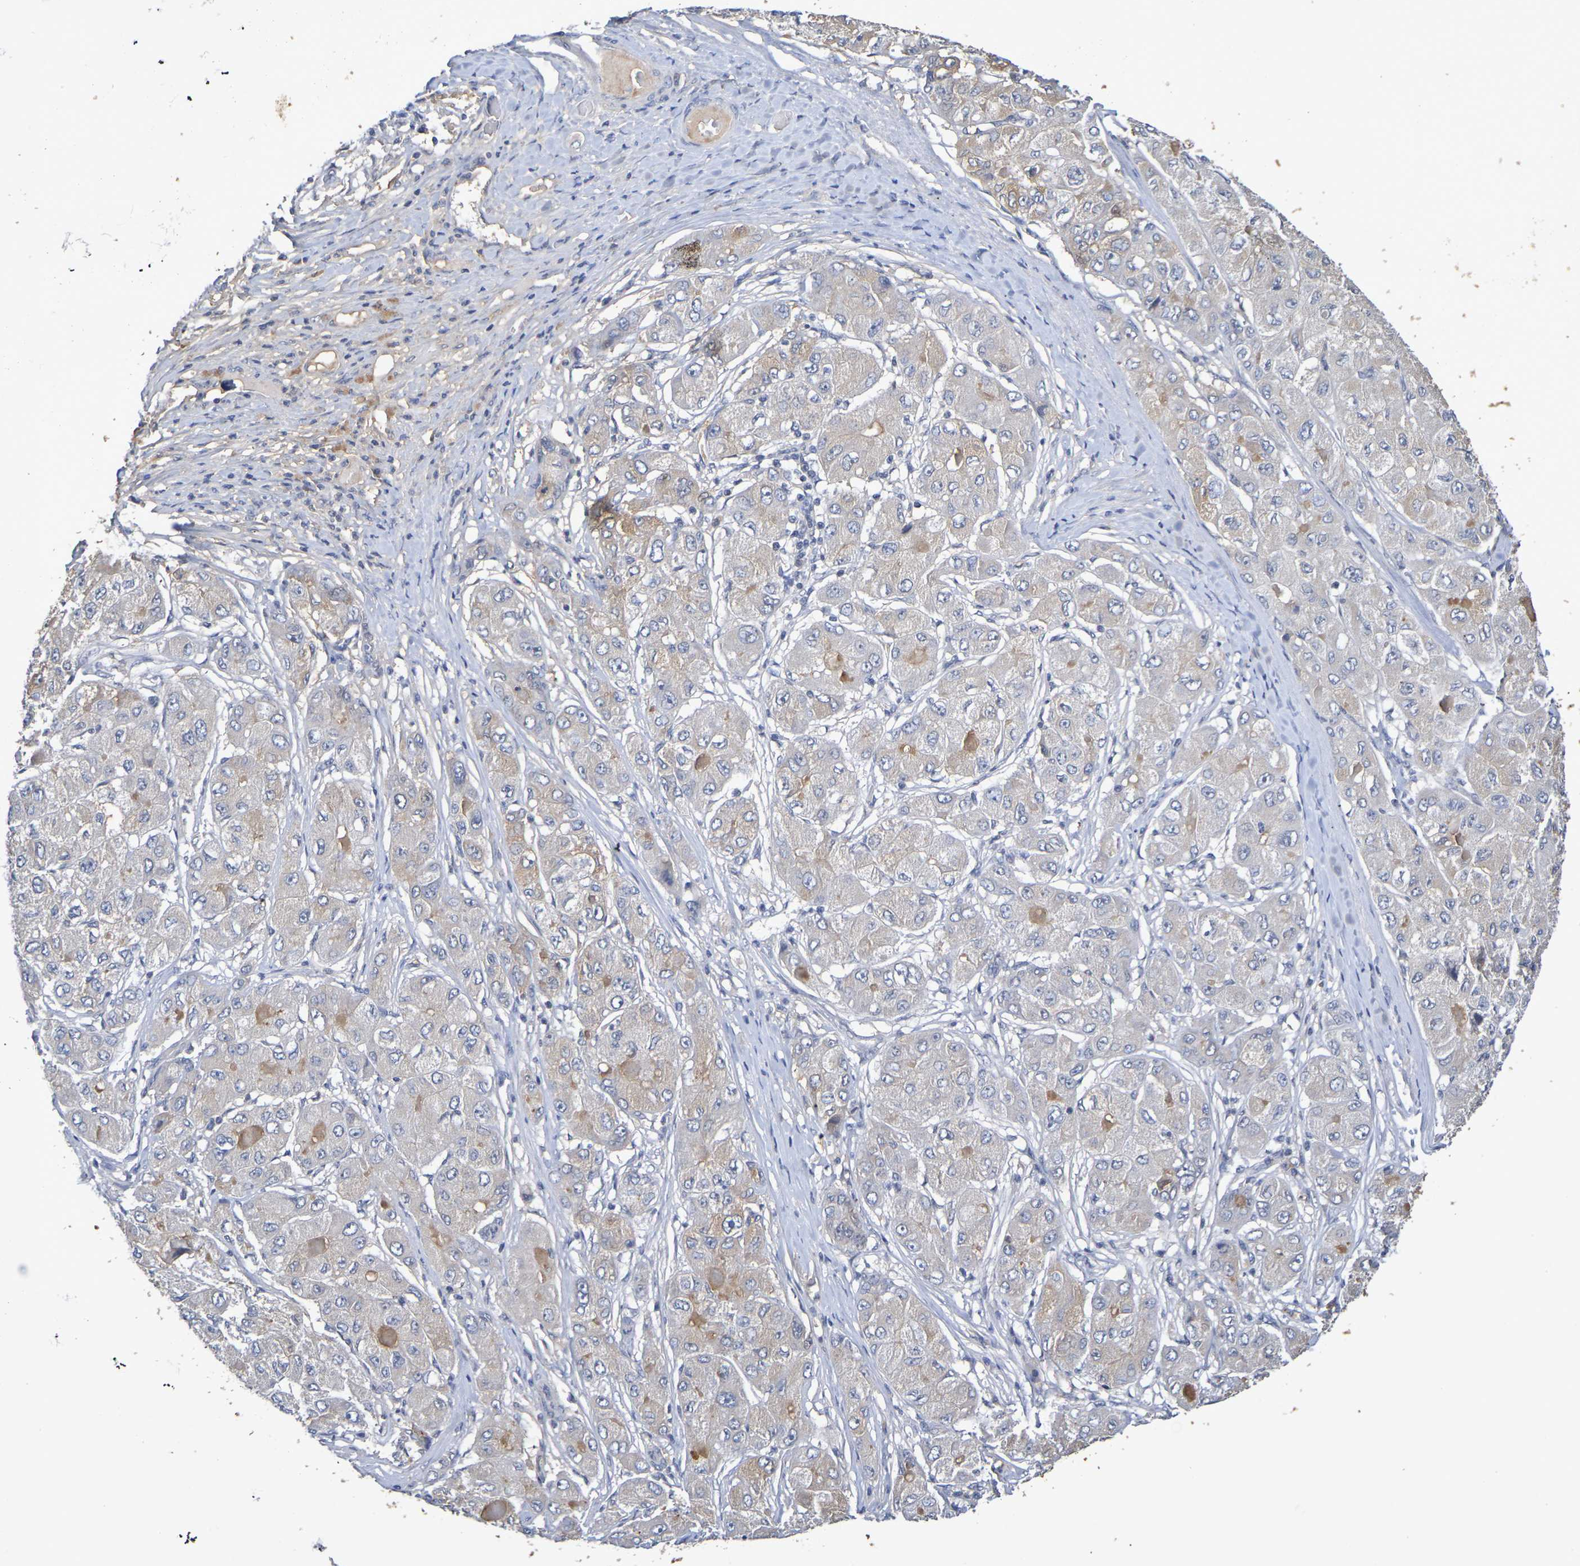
{"staining": {"intensity": "moderate", "quantity": "<25%", "location": "cytoplasmic/membranous"}, "tissue": "liver cancer", "cell_type": "Tumor cells", "image_type": "cancer", "snomed": [{"axis": "morphology", "description": "Carcinoma, Hepatocellular, NOS"}, {"axis": "topography", "description": "Liver"}], "caption": "IHC histopathology image of liver hepatocellular carcinoma stained for a protein (brown), which reveals low levels of moderate cytoplasmic/membranous expression in about <25% of tumor cells.", "gene": "TERF2", "patient": {"sex": "male", "age": 80}}